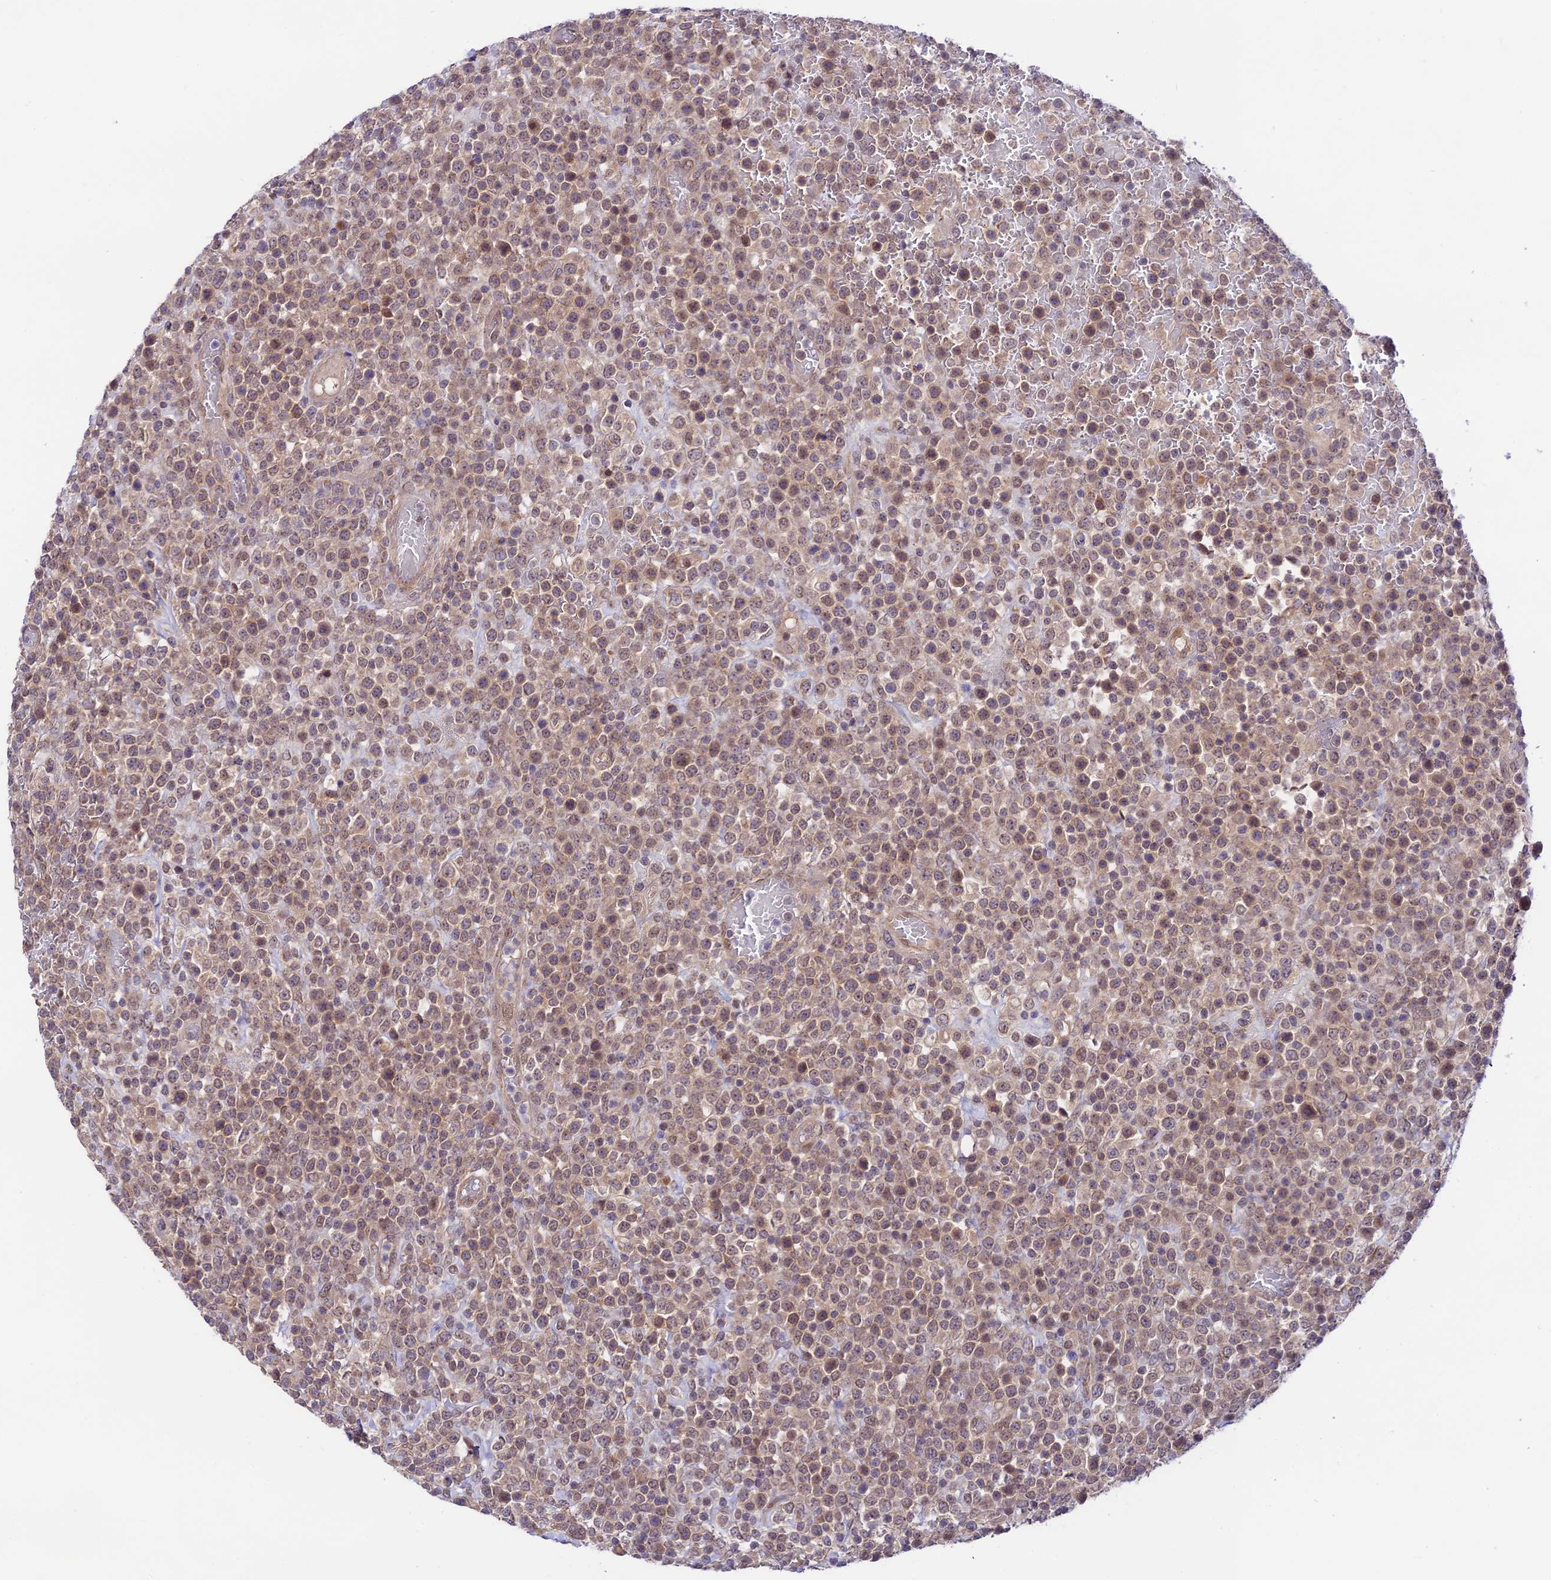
{"staining": {"intensity": "weak", "quantity": ">75%", "location": "cytoplasmic/membranous,nuclear"}, "tissue": "lymphoma", "cell_type": "Tumor cells", "image_type": "cancer", "snomed": [{"axis": "morphology", "description": "Malignant lymphoma, non-Hodgkin's type, High grade"}, {"axis": "topography", "description": "Colon"}], "caption": "This micrograph exhibits immunohistochemistry (IHC) staining of malignant lymphoma, non-Hodgkin's type (high-grade), with low weak cytoplasmic/membranous and nuclear expression in approximately >75% of tumor cells.", "gene": "TRIM40", "patient": {"sex": "female", "age": 53}}